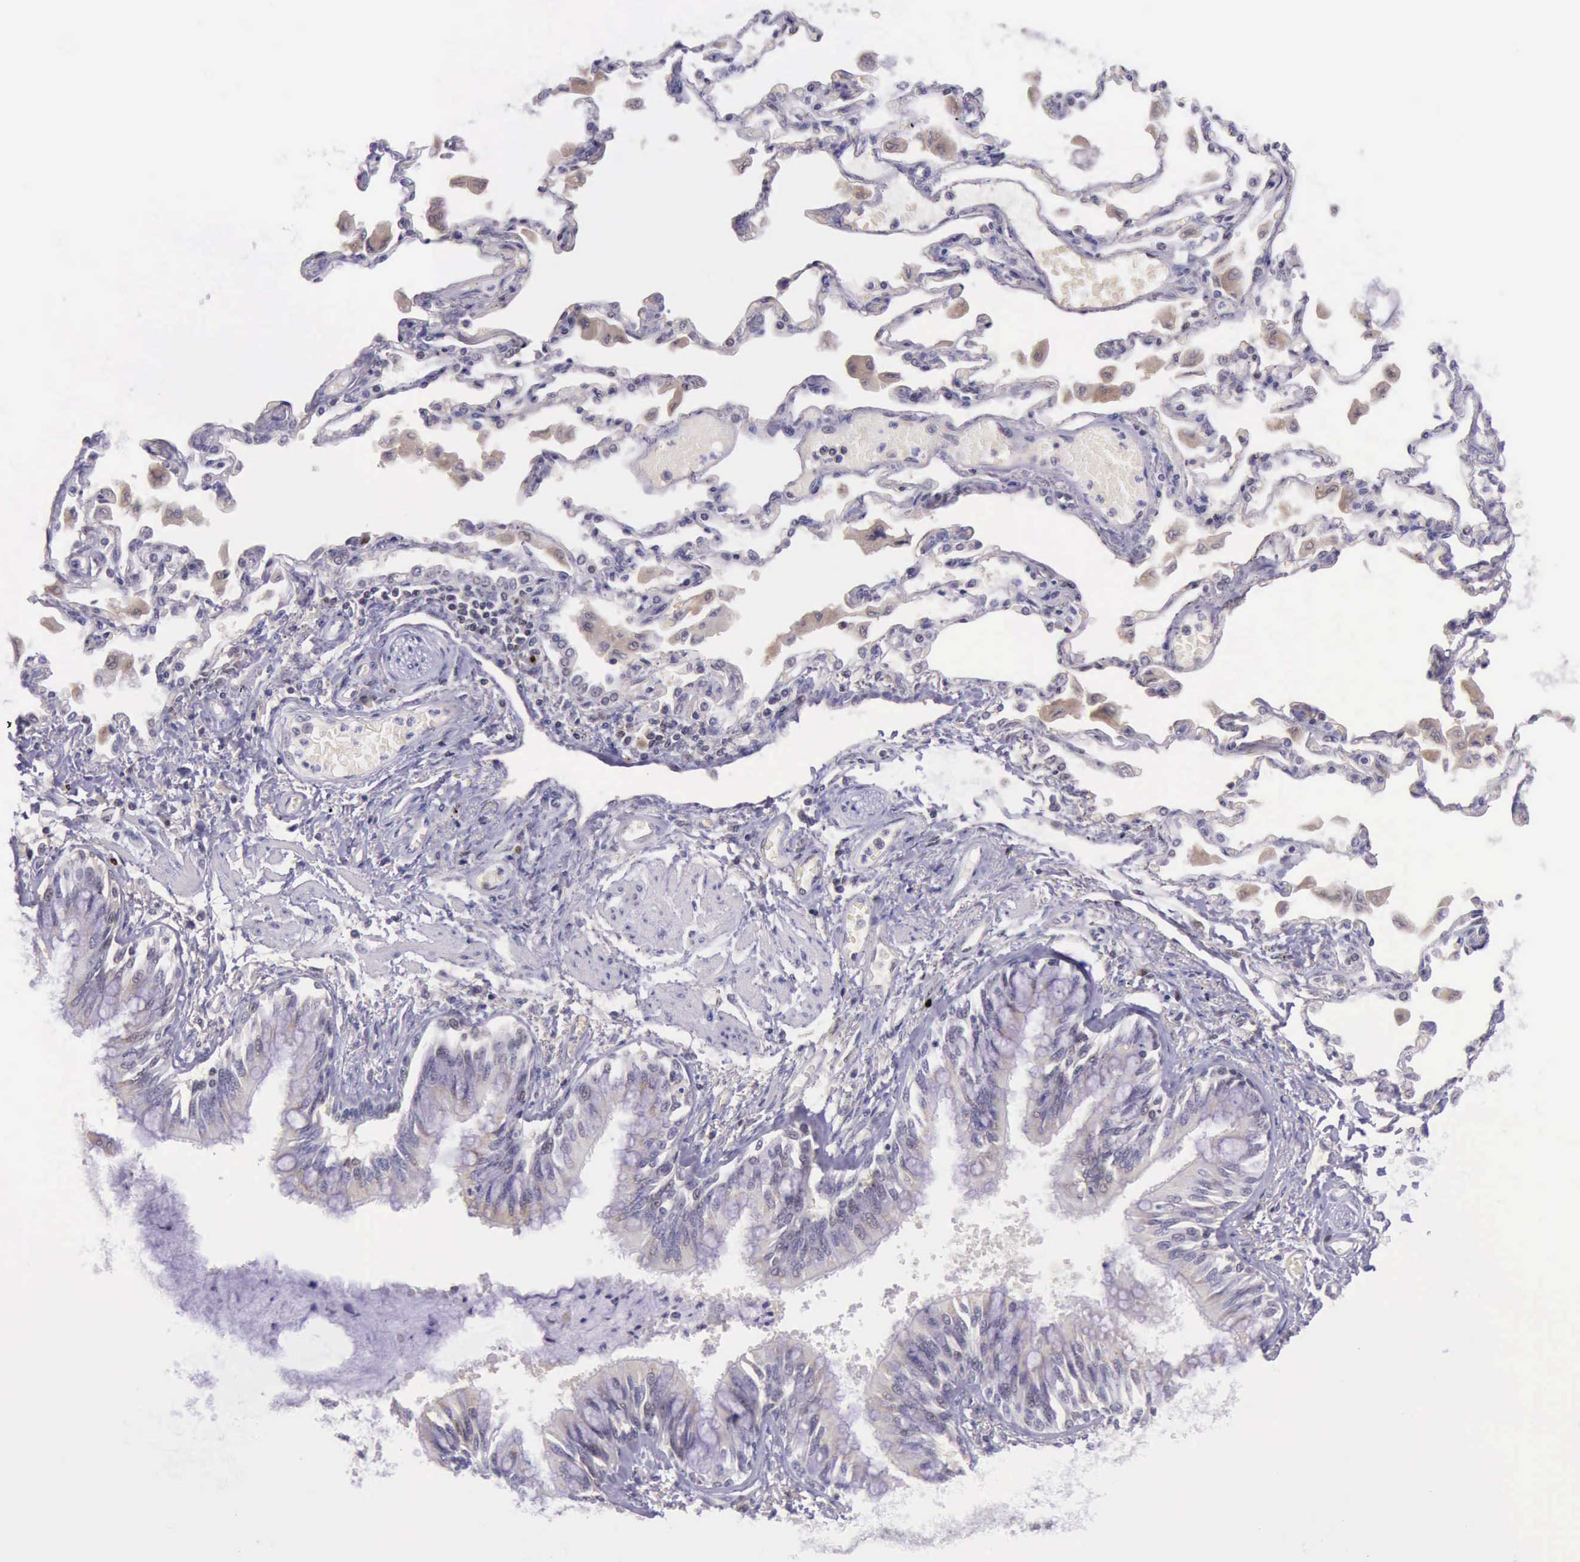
{"staining": {"intensity": "negative", "quantity": "none", "location": "none"}, "tissue": "adipose tissue", "cell_type": "Adipocytes", "image_type": "normal", "snomed": [{"axis": "morphology", "description": "Normal tissue, NOS"}, {"axis": "morphology", "description": "Adenocarcinoma, NOS"}, {"axis": "topography", "description": "Cartilage tissue"}, {"axis": "topography", "description": "Lung"}], "caption": "DAB (3,3'-diaminobenzidine) immunohistochemical staining of unremarkable human adipose tissue demonstrates no significant expression in adipocytes. (DAB immunohistochemistry (IHC) with hematoxylin counter stain).", "gene": "PARP1", "patient": {"sex": "female", "age": 67}}